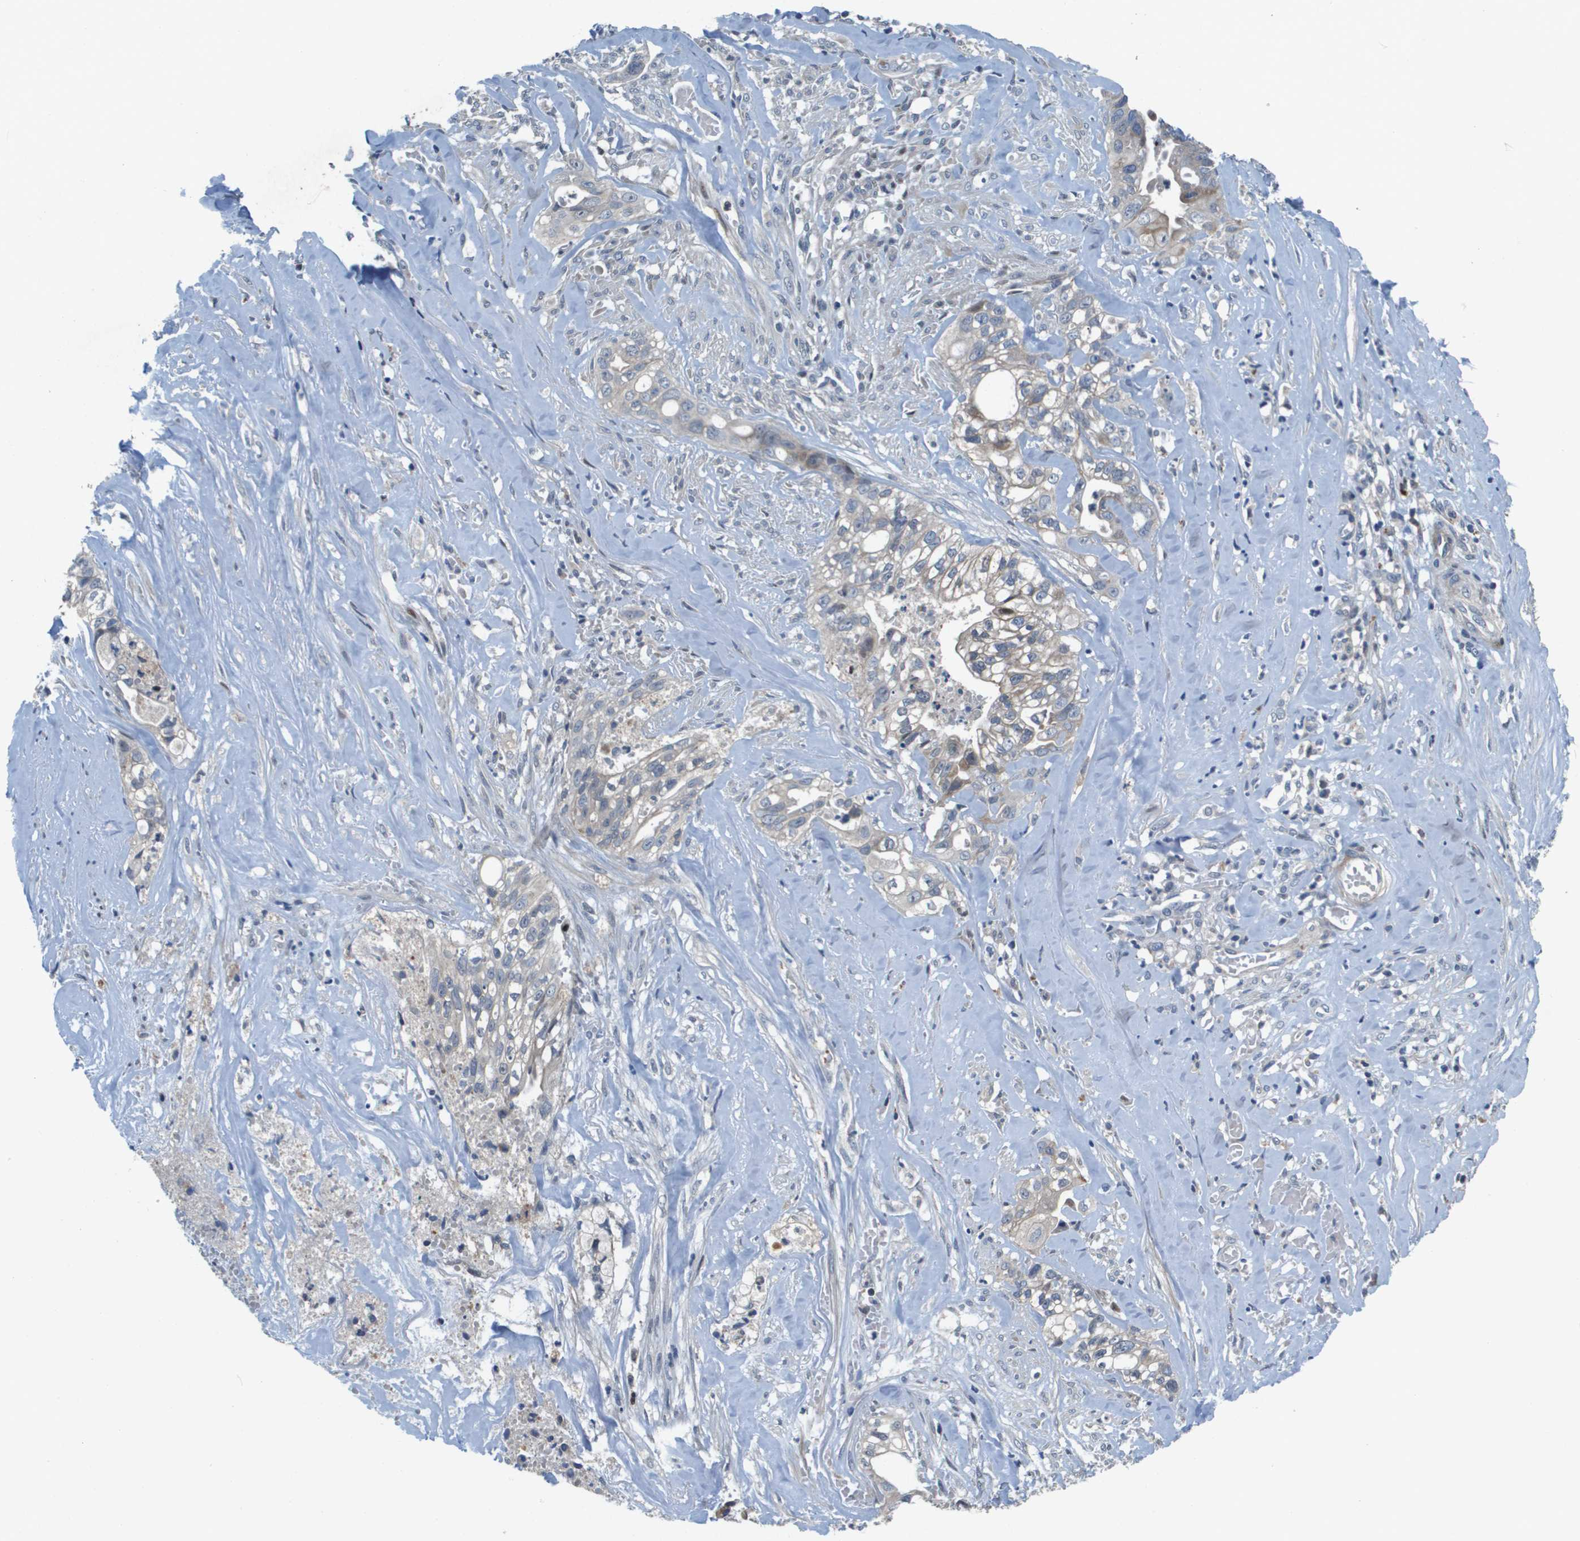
{"staining": {"intensity": "weak", "quantity": "<25%", "location": "cytoplasmic/membranous"}, "tissue": "liver cancer", "cell_type": "Tumor cells", "image_type": "cancer", "snomed": [{"axis": "morphology", "description": "Cholangiocarcinoma"}, {"axis": "topography", "description": "Liver"}], "caption": "A micrograph of cholangiocarcinoma (liver) stained for a protein exhibits no brown staining in tumor cells. Nuclei are stained in blue.", "gene": "SCN4B", "patient": {"sex": "female", "age": 70}}